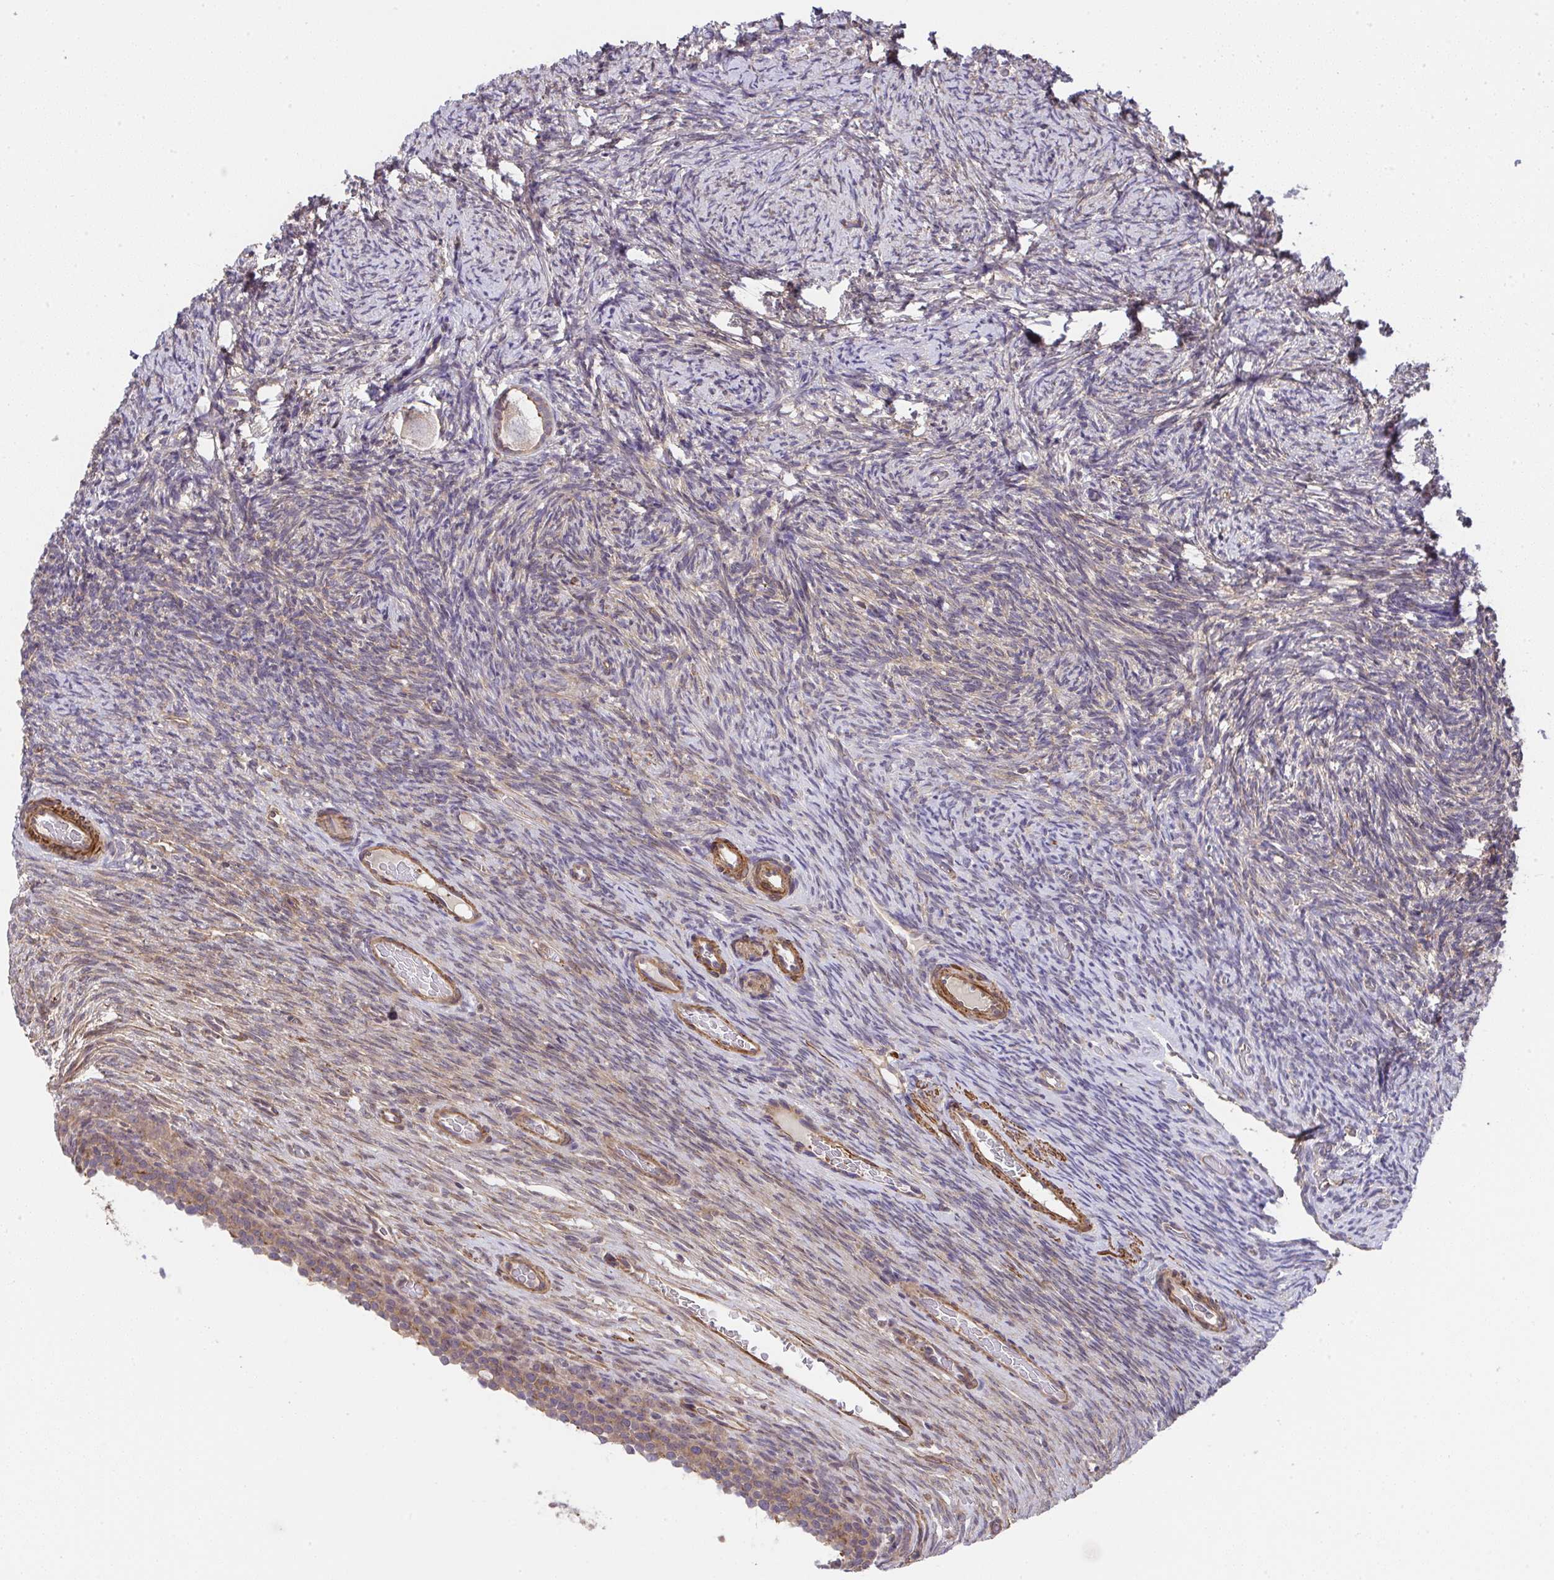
{"staining": {"intensity": "weak", "quantity": "25%-75%", "location": "cytoplasmic/membranous"}, "tissue": "ovary", "cell_type": "Ovarian stroma cells", "image_type": "normal", "snomed": [{"axis": "morphology", "description": "Normal tissue, NOS"}, {"axis": "topography", "description": "Ovary"}], "caption": "Ovary stained with immunohistochemistry (IHC) demonstrates weak cytoplasmic/membranous positivity in approximately 25%-75% of ovarian stroma cells.", "gene": "ZNF696", "patient": {"sex": "female", "age": 34}}